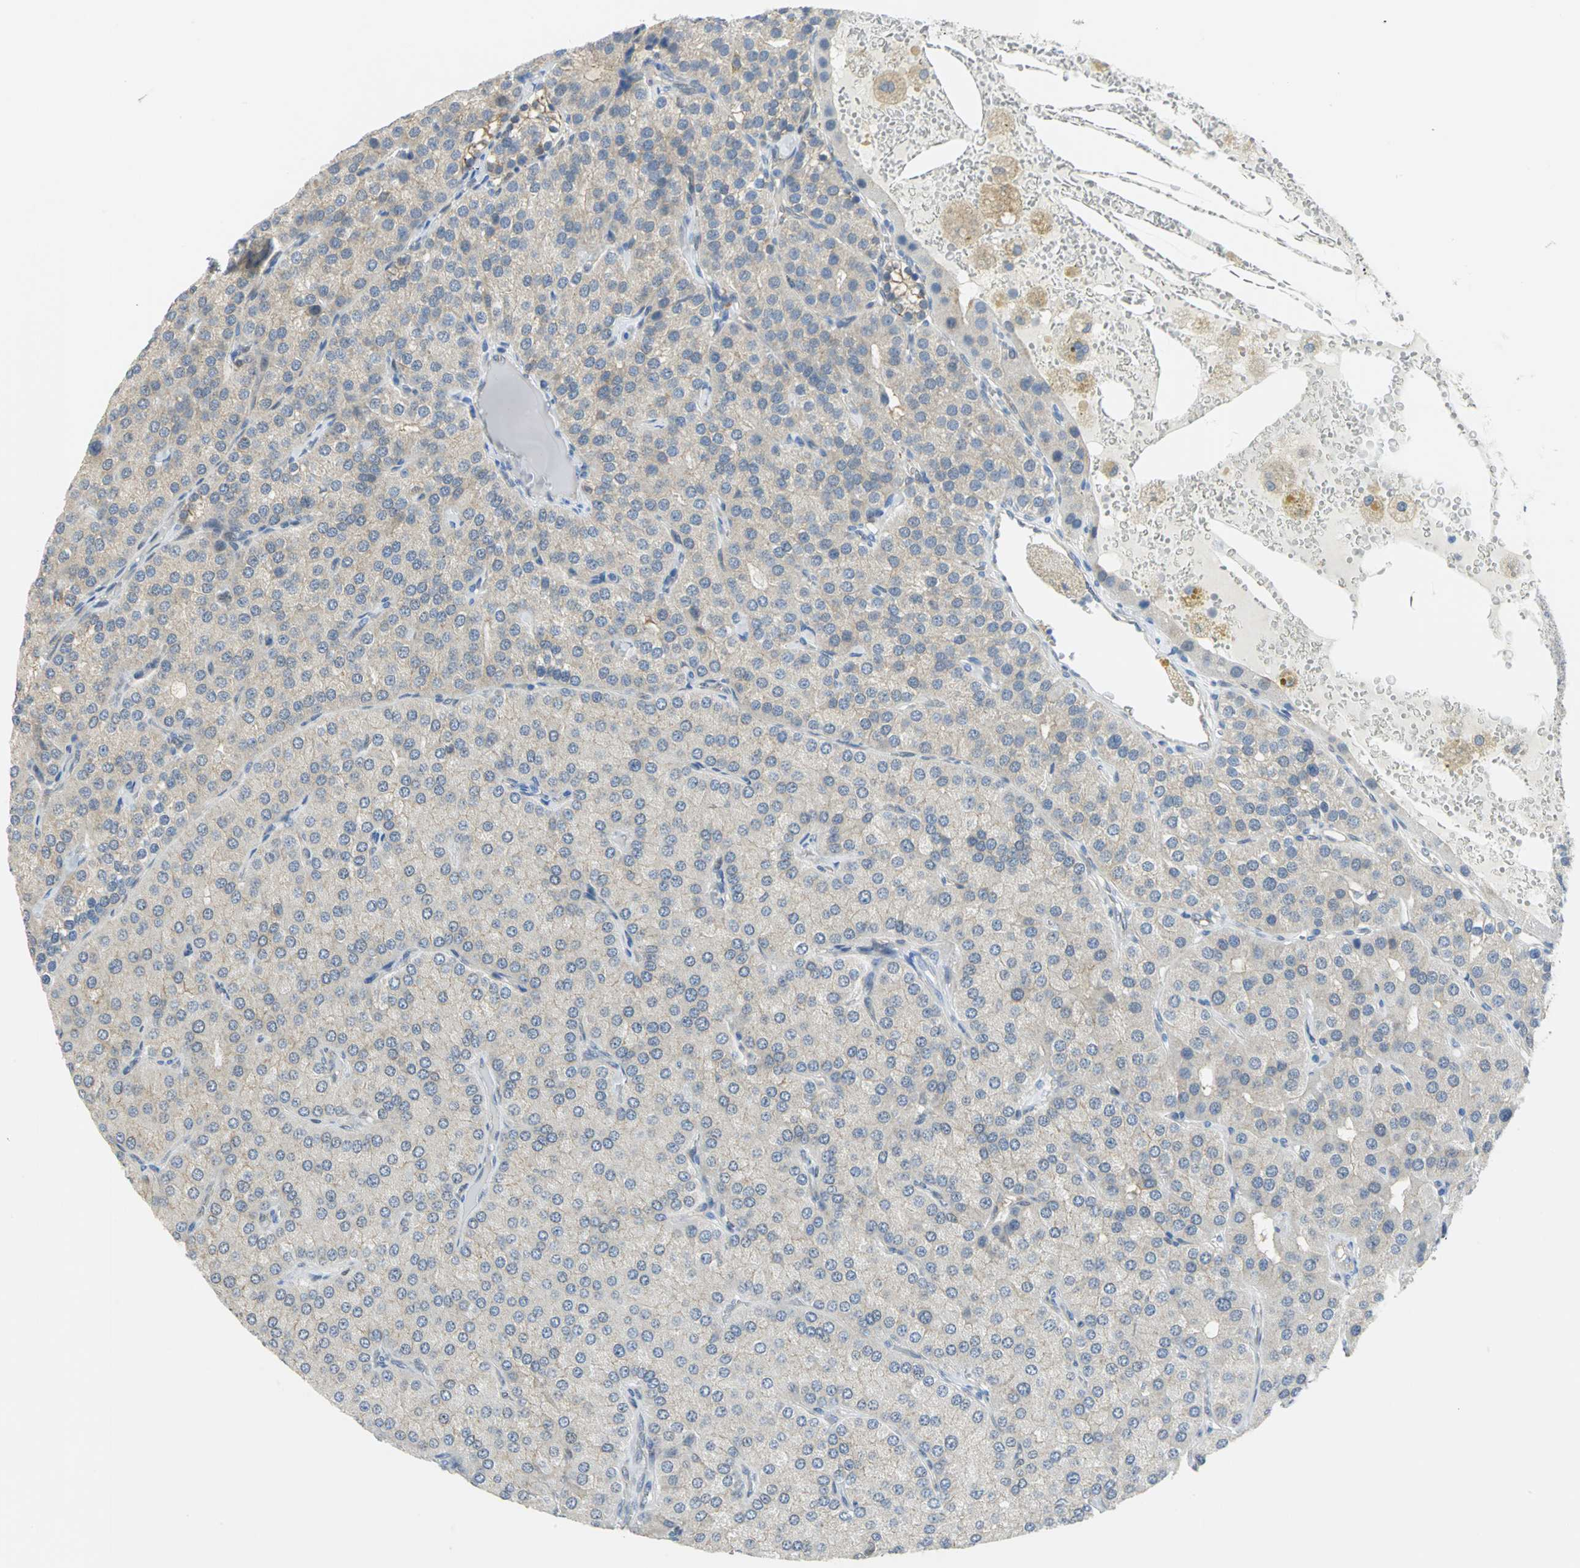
{"staining": {"intensity": "weak", "quantity": "<25%", "location": "cytoplasmic/membranous"}, "tissue": "parathyroid gland", "cell_type": "Glandular cells", "image_type": "normal", "snomed": [{"axis": "morphology", "description": "Normal tissue, NOS"}, {"axis": "morphology", "description": "Adenoma, NOS"}, {"axis": "topography", "description": "Parathyroid gland"}], "caption": "Protein analysis of benign parathyroid gland reveals no significant expression in glandular cells. (IHC, brightfield microscopy, high magnification).", "gene": "PGM3", "patient": {"sex": "female", "age": 86}}